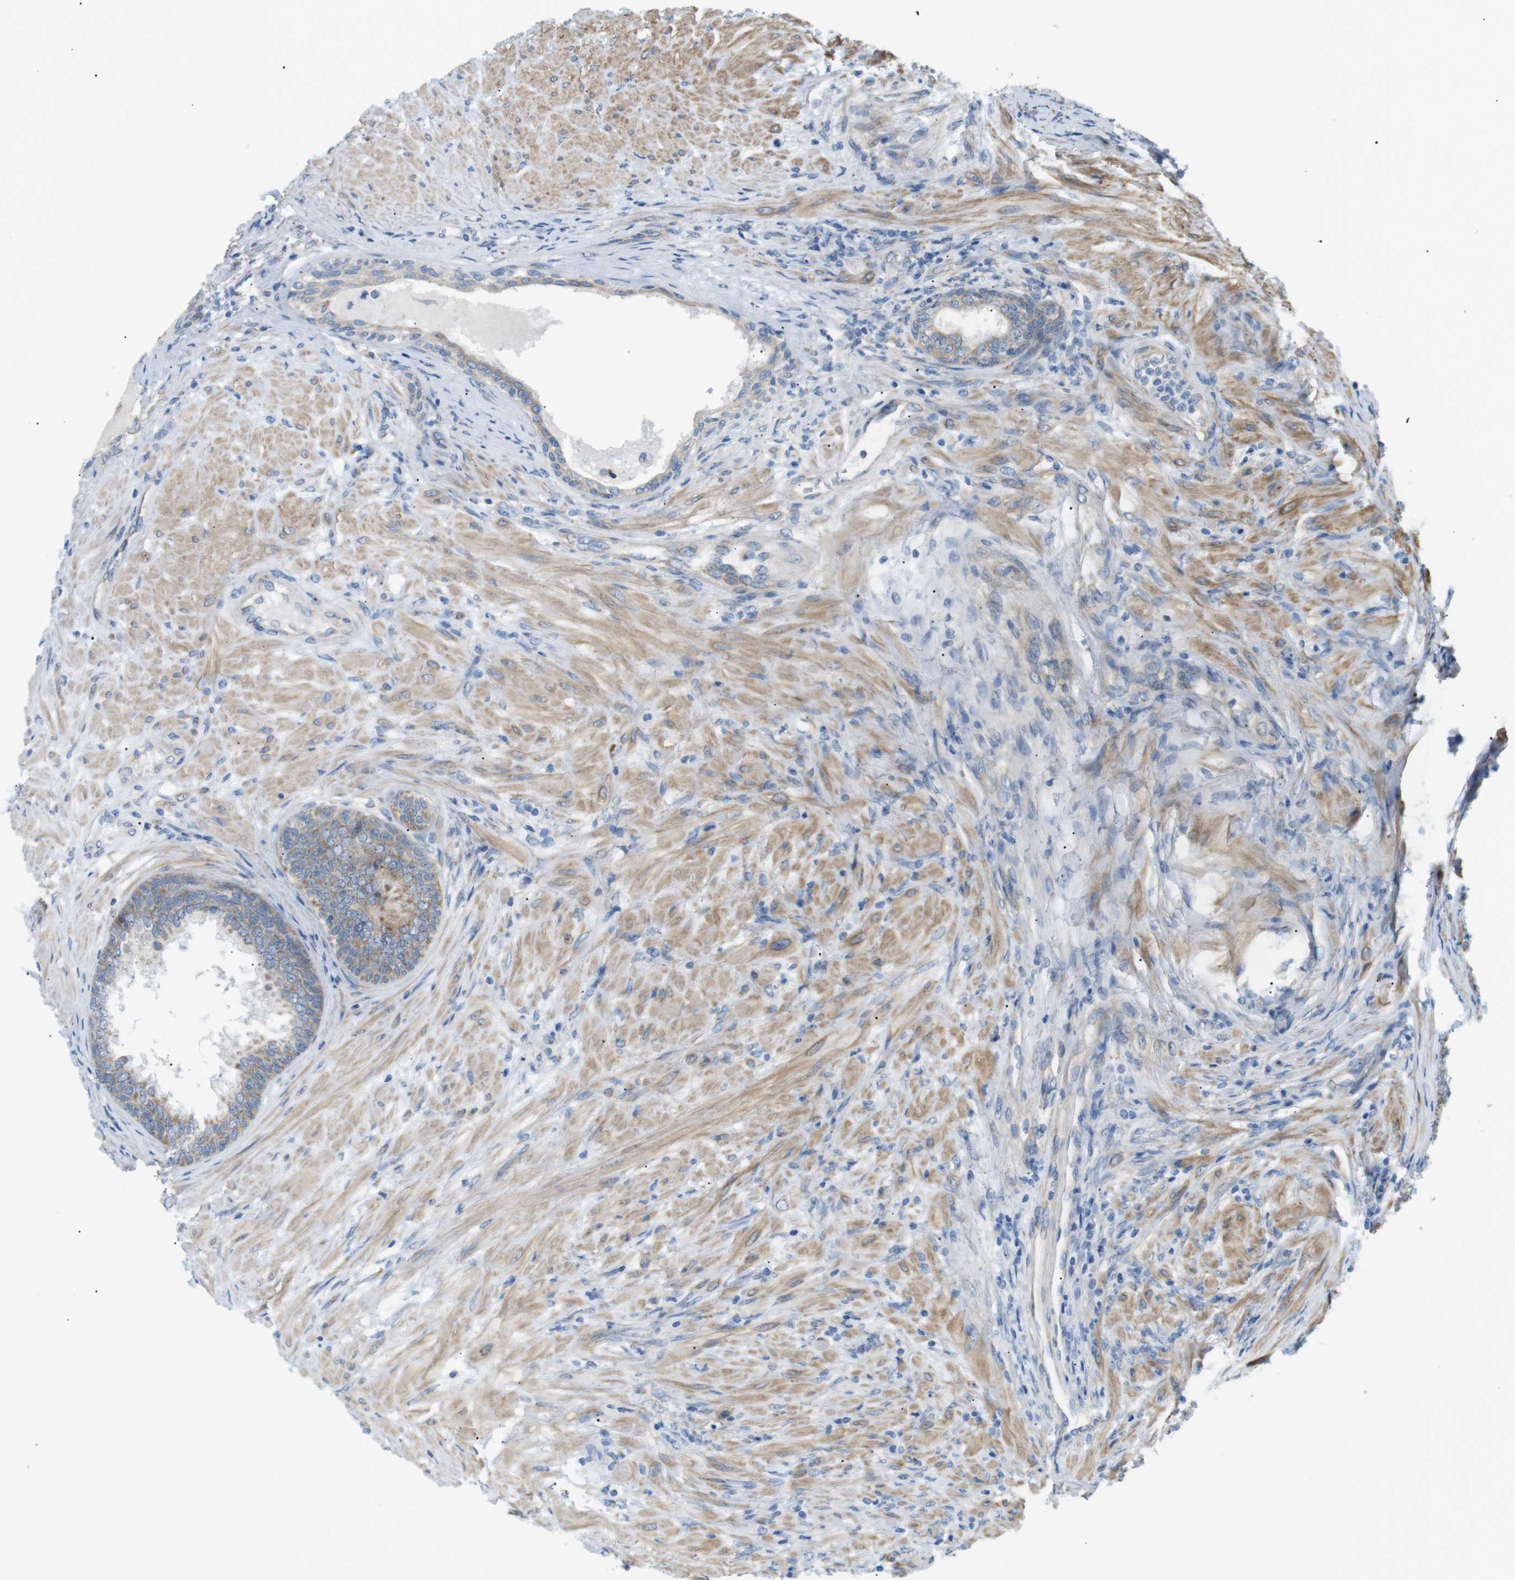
{"staining": {"intensity": "weak", "quantity": "25%-75%", "location": "cytoplasmic/membranous"}, "tissue": "prostate", "cell_type": "Glandular cells", "image_type": "normal", "snomed": [{"axis": "morphology", "description": "Normal tissue, NOS"}, {"axis": "topography", "description": "Prostate"}], "caption": "Immunohistochemical staining of unremarkable prostate exhibits 25%-75% levels of weak cytoplasmic/membranous protein expression in approximately 25%-75% of glandular cells.", "gene": "MTARC2", "patient": {"sex": "male", "age": 76}}